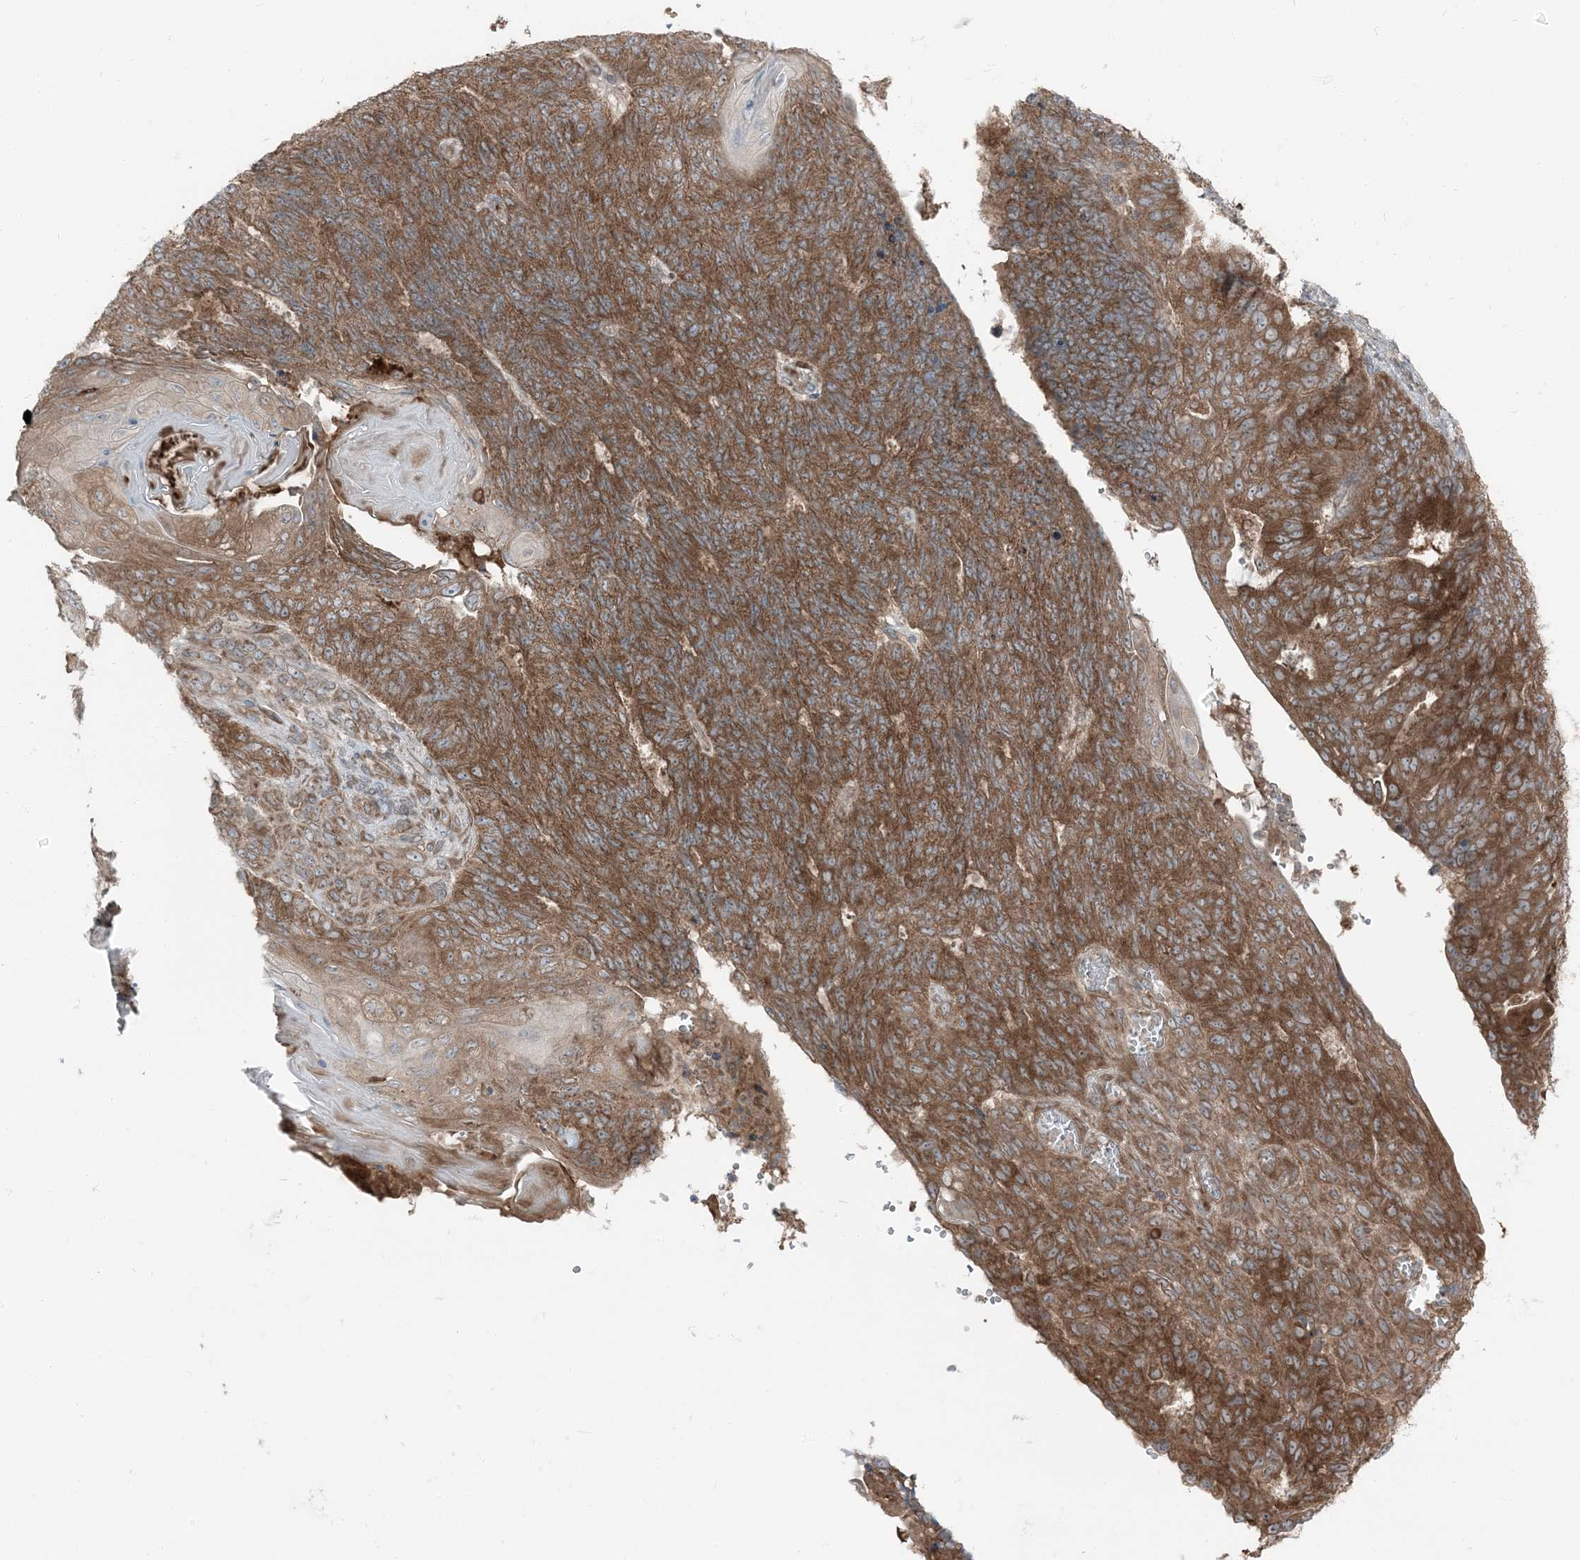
{"staining": {"intensity": "moderate", "quantity": ">75%", "location": "cytoplasmic/membranous"}, "tissue": "endometrial cancer", "cell_type": "Tumor cells", "image_type": "cancer", "snomed": [{"axis": "morphology", "description": "Adenocarcinoma, NOS"}, {"axis": "topography", "description": "Endometrium"}], "caption": "Endometrial adenocarcinoma stained with a brown dye displays moderate cytoplasmic/membranous positive positivity in about >75% of tumor cells.", "gene": "RAB3GAP1", "patient": {"sex": "female", "age": 32}}